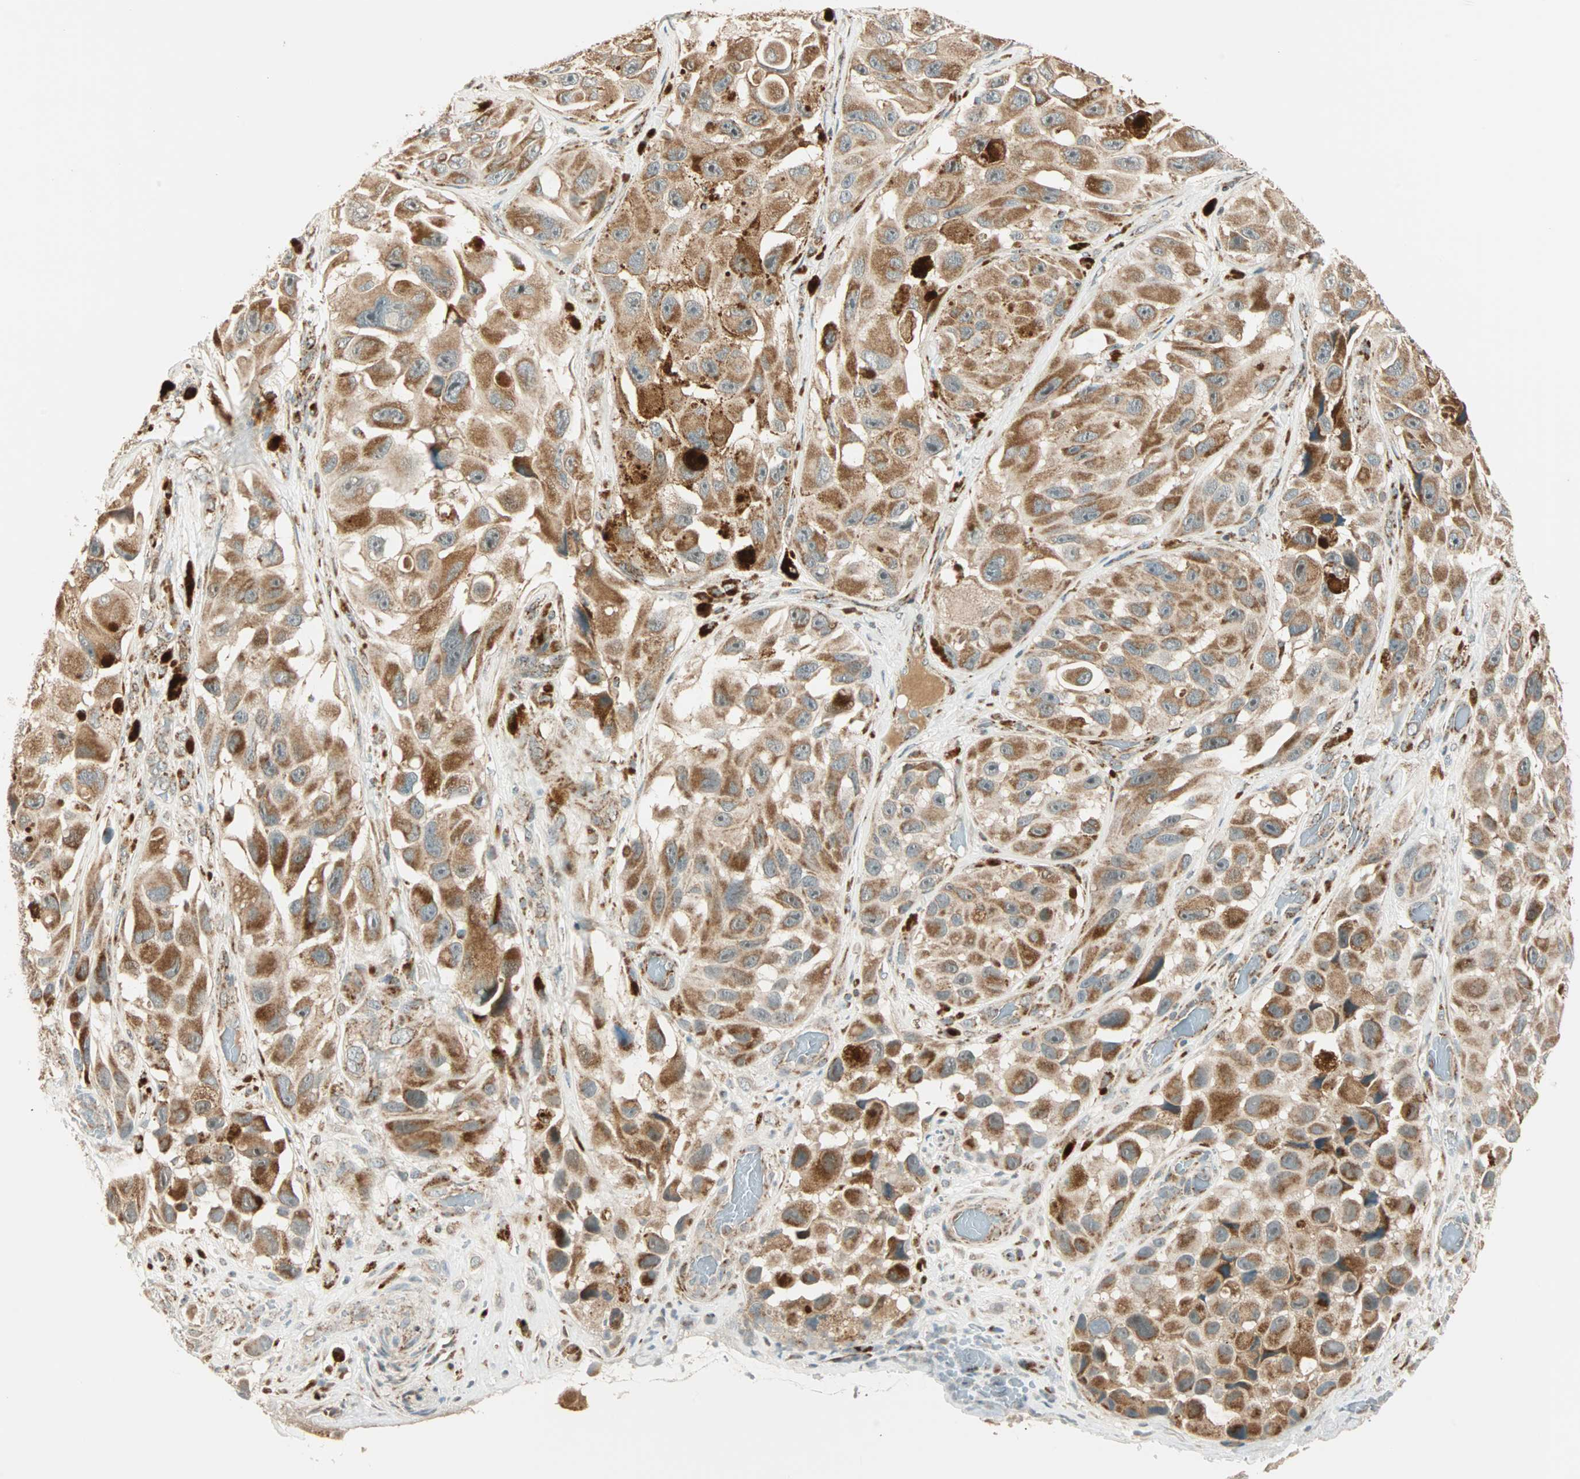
{"staining": {"intensity": "moderate", "quantity": ">75%", "location": "cytoplasmic/membranous"}, "tissue": "melanoma", "cell_type": "Tumor cells", "image_type": "cancer", "snomed": [{"axis": "morphology", "description": "Malignant melanoma, NOS"}, {"axis": "topography", "description": "Skin"}], "caption": "IHC of human melanoma reveals medium levels of moderate cytoplasmic/membranous expression in approximately >75% of tumor cells.", "gene": "SPRY4", "patient": {"sex": "female", "age": 73}}